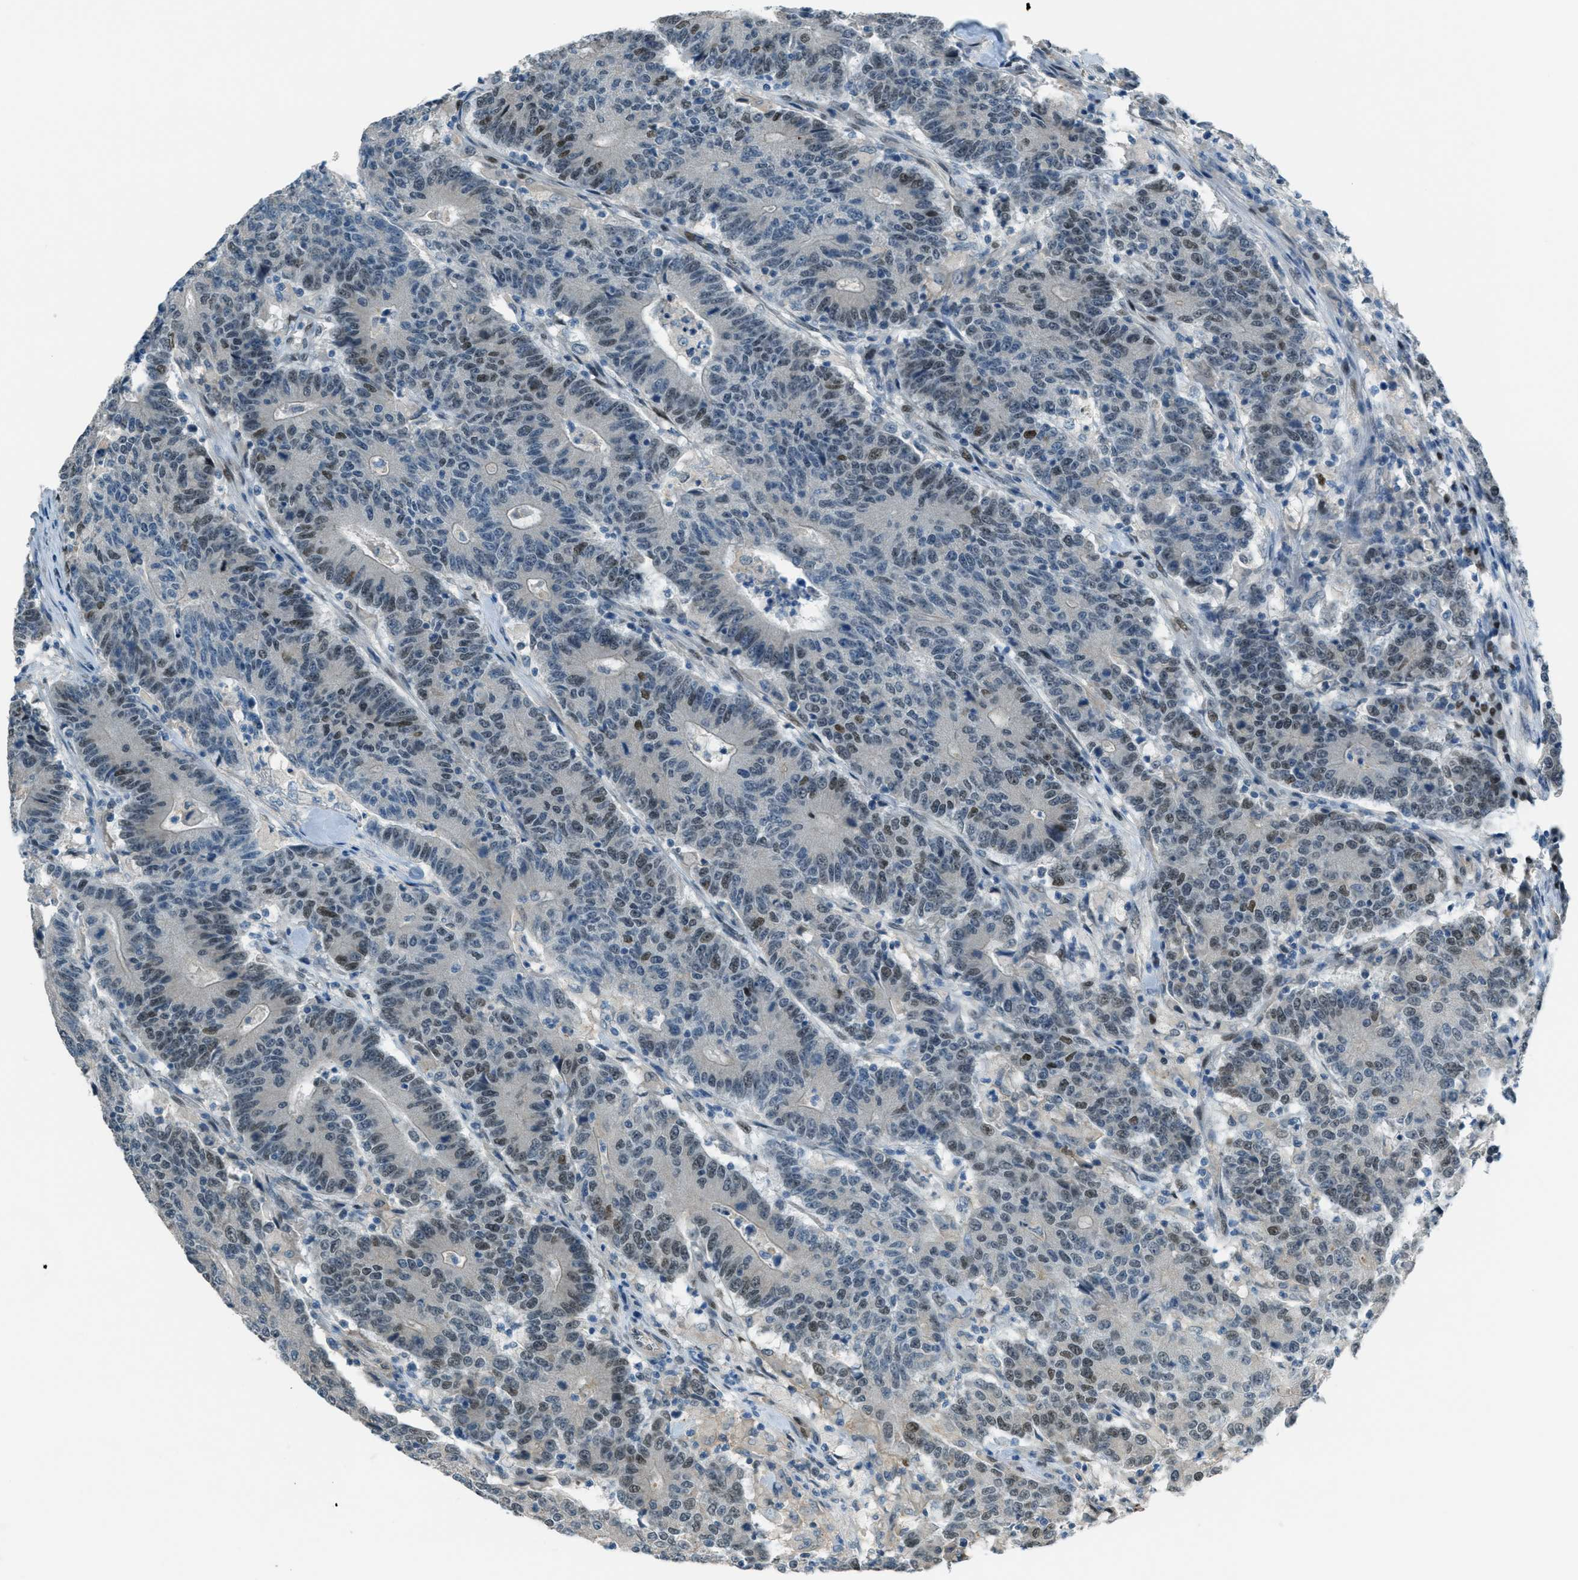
{"staining": {"intensity": "weak", "quantity": "25%-75%", "location": "nuclear"}, "tissue": "colorectal cancer", "cell_type": "Tumor cells", "image_type": "cancer", "snomed": [{"axis": "morphology", "description": "Normal tissue, NOS"}, {"axis": "morphology", "description": "Adenocarcinoma, NOS"}, {"axis": "topography", "description": "Colon"}], "caption": "A histopathology image of colorectal adenocarcinoma stained for a protein shows weak nuclear brown staining in tumor cells.", "gene": "TCF3", "patient": {"sex": "female", "age": 75}}